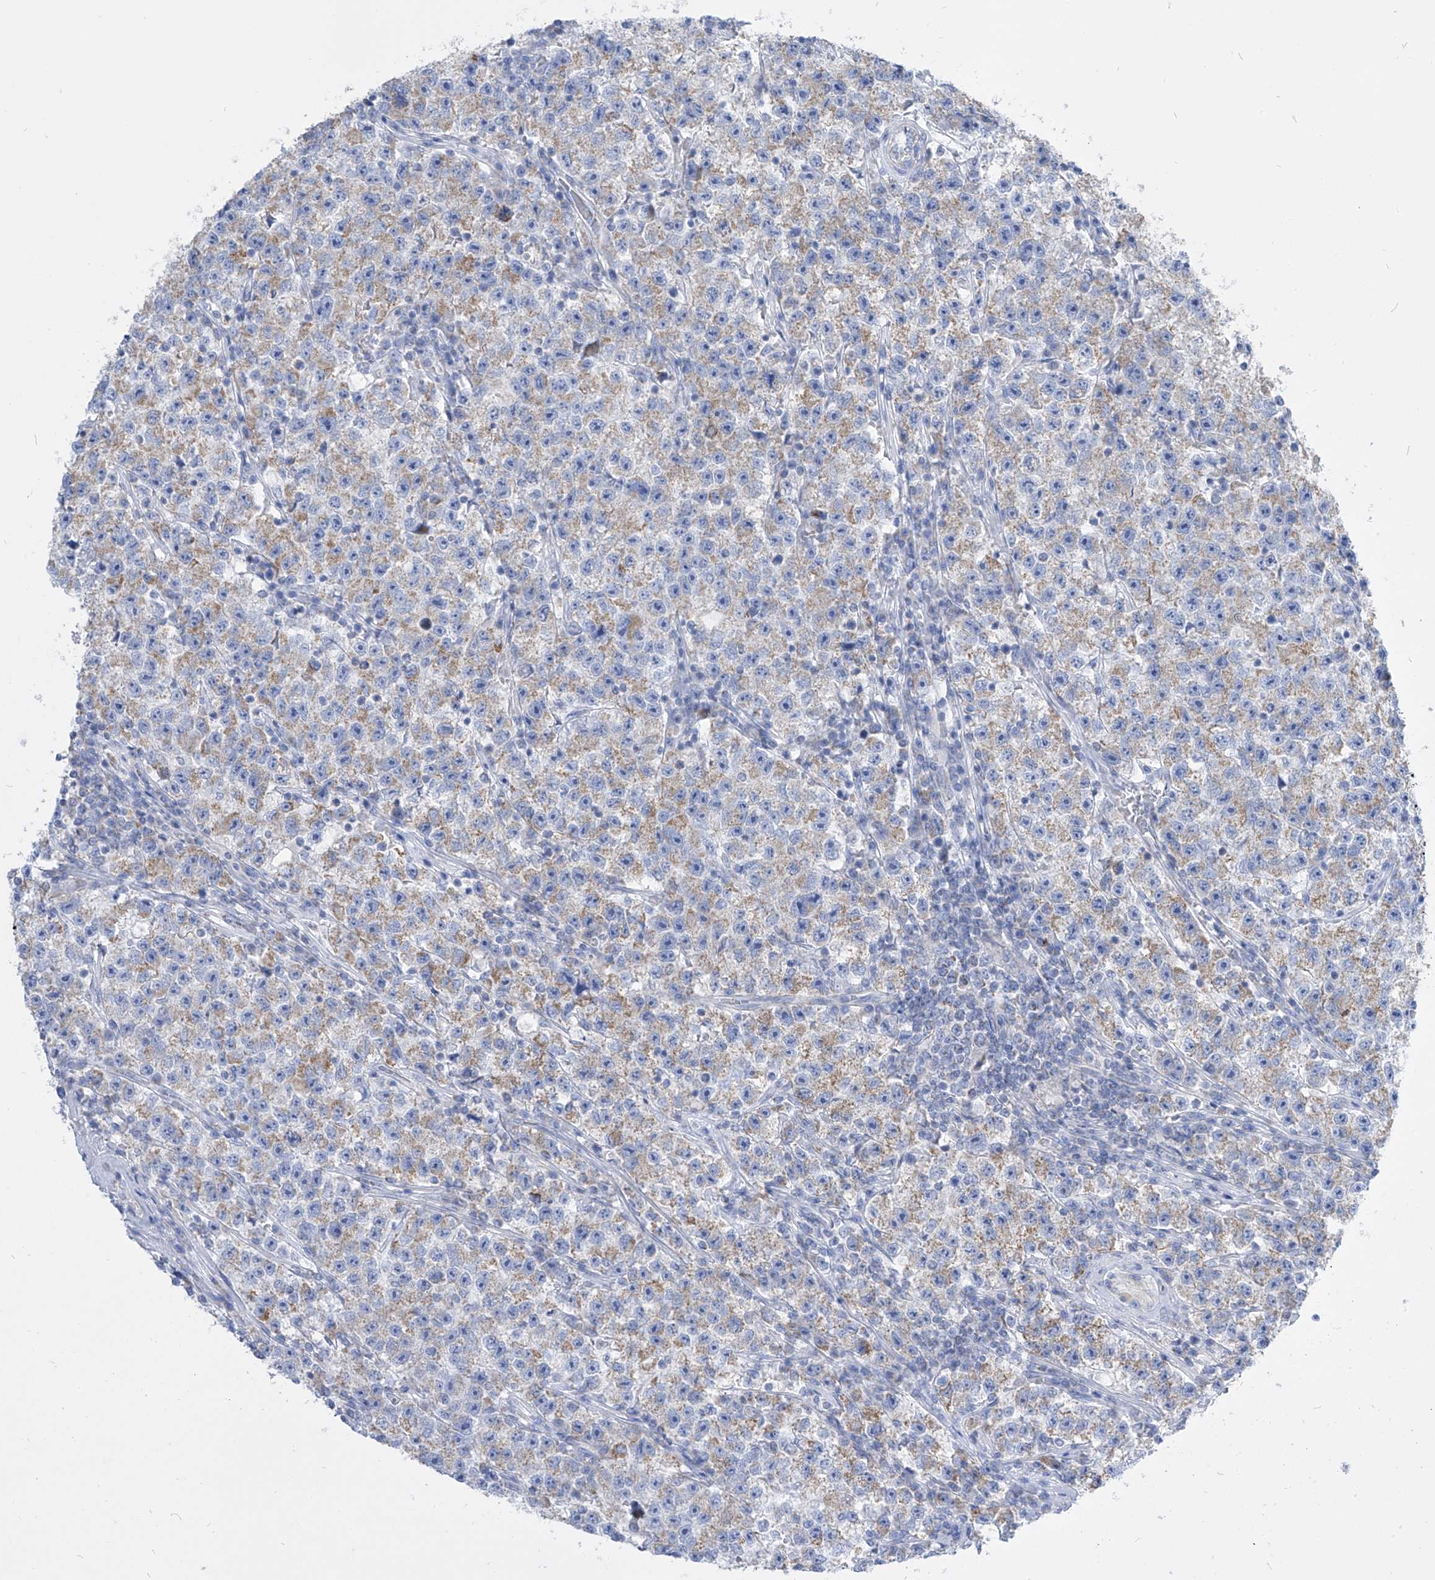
{"staining": {"intensity": "weak", "quantity": "25%-75%", "location": "cytoplasmic/membranous"}, "tissue": "testis cancer", "cell_type": "Tumor cells", "image_type": "cancer", "snomed": [{"axis": "morphology", "description": "Seminoma, NOS"}, {"axis": "topography", "description": "Testis"}], "caption": "Testis seminoma tissue shows weak cytoplasmic/membranous positivity in about 25%-75% of tumor cells", "gene": "COQ3", "patient": {"sex": "male", "age": 22}}